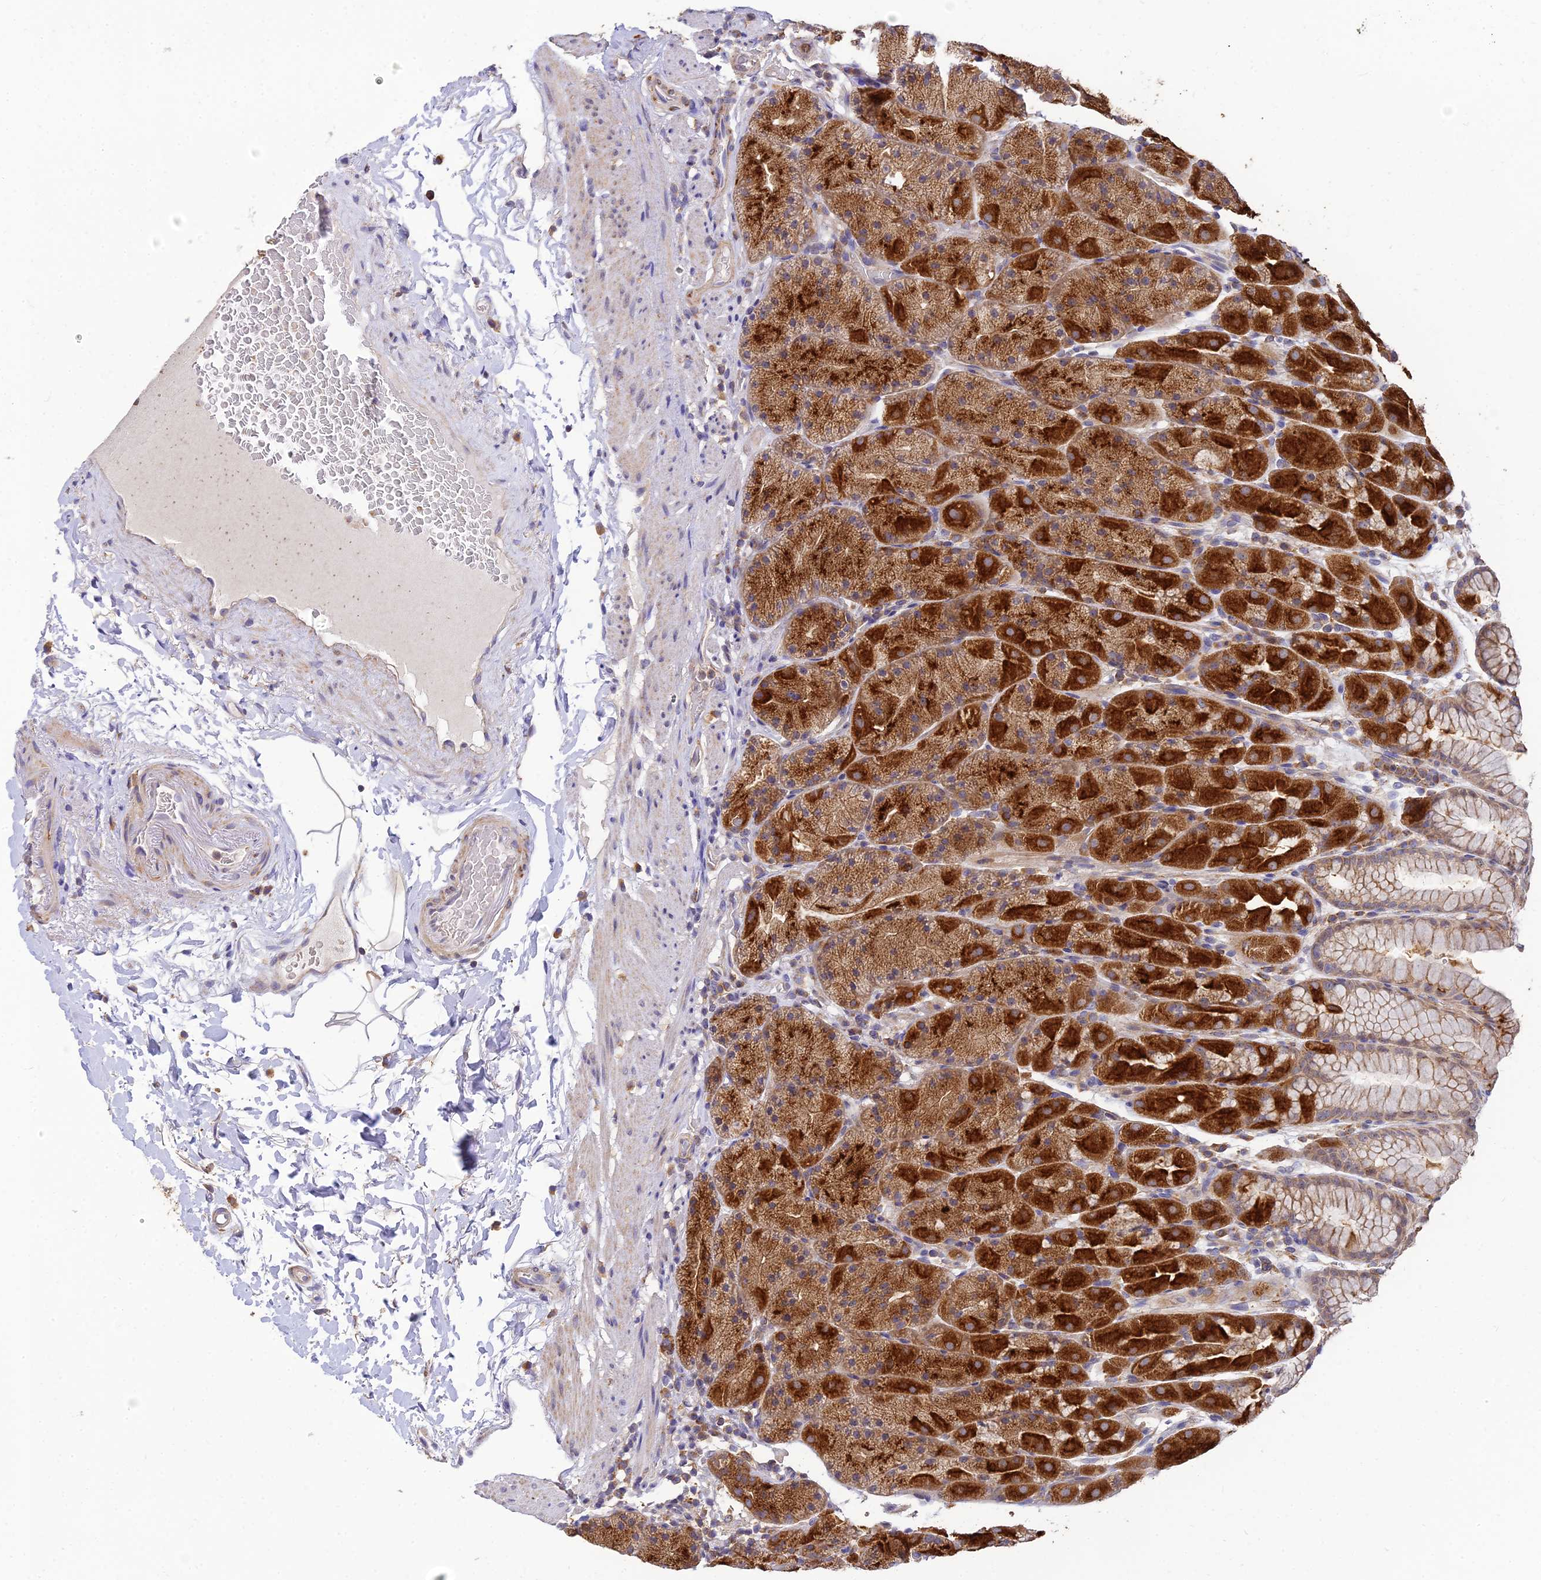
{"staining": {"intensity": "strong", "quantity": "25%-75%", "location": "cytoplasmic/membranous"}, "tissue": "stomach", "cell_type": "Glandular cells", "image_type": "normal", "snomed": [{"axis": "morphology", "description": "Normal tissue, NOS"}, {"axis": "topography", "description": "Stomach, upper"}, {"axis": "topography", "description": "Stomach, lower"}], "caption": "Glandular cells exhibit high levels of strong cytoplasmic/membranous positivity in about 25%-75% of cells in normal stomach.", "gene": "ARL8A", "patient": {"sex": "male", "age": 67}}